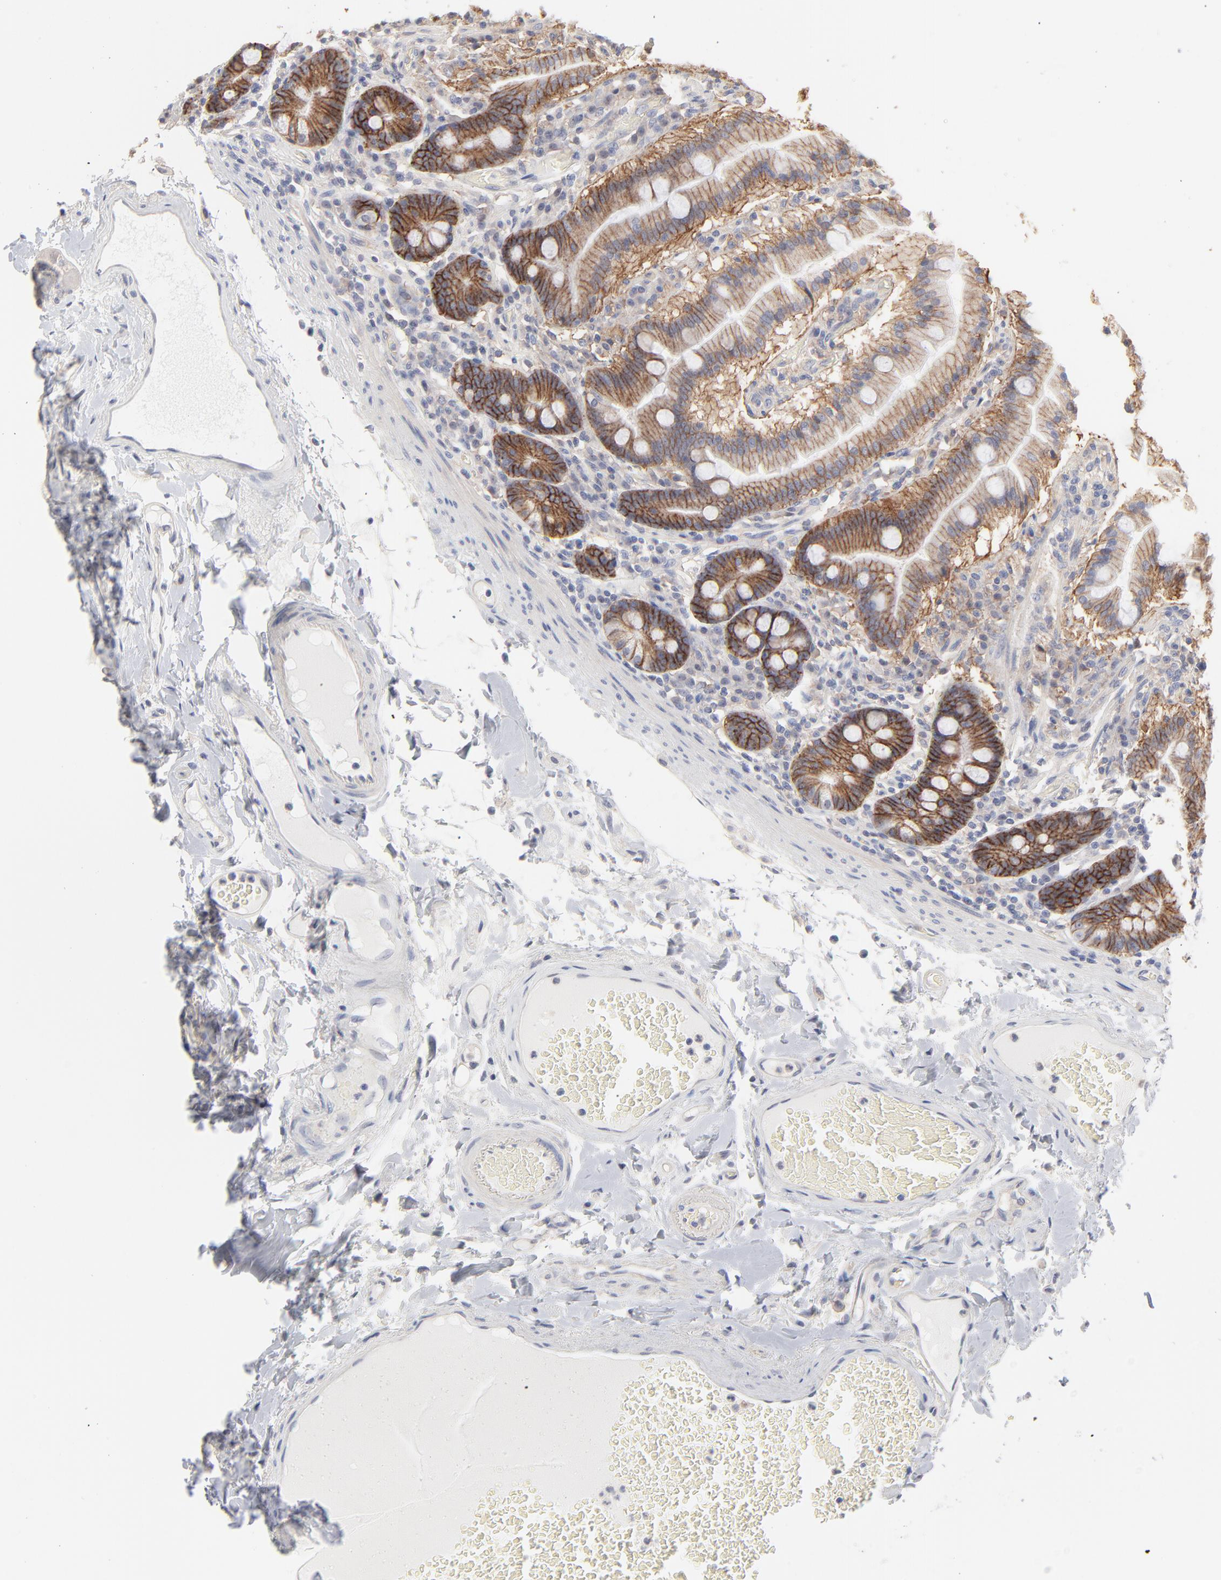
{"staining": {"intensity": "strong", "quantity": ">75%", "location": "cytoplasmic/membranous"}, "tissue": "duodenum", "cell_type": "Glandular cells", "image_type": "normal", "snomed": [{"axis": "morphology", "description": "Normal tissue, NOS"}, {"axis": "topography", "description": "Duodenum"}], "caption": "Immunohistochemical staining of normal human duodenum reveals high levels of strong cytoplasmic/membranous staining in about >75% of glandular cells. (DAB (3,3'-diaminobenzidine) = brown stain, brightfield microscopy at high magnification).", "gene": "SLC16A1", "patient": {"sex": "female", "age": 64}}